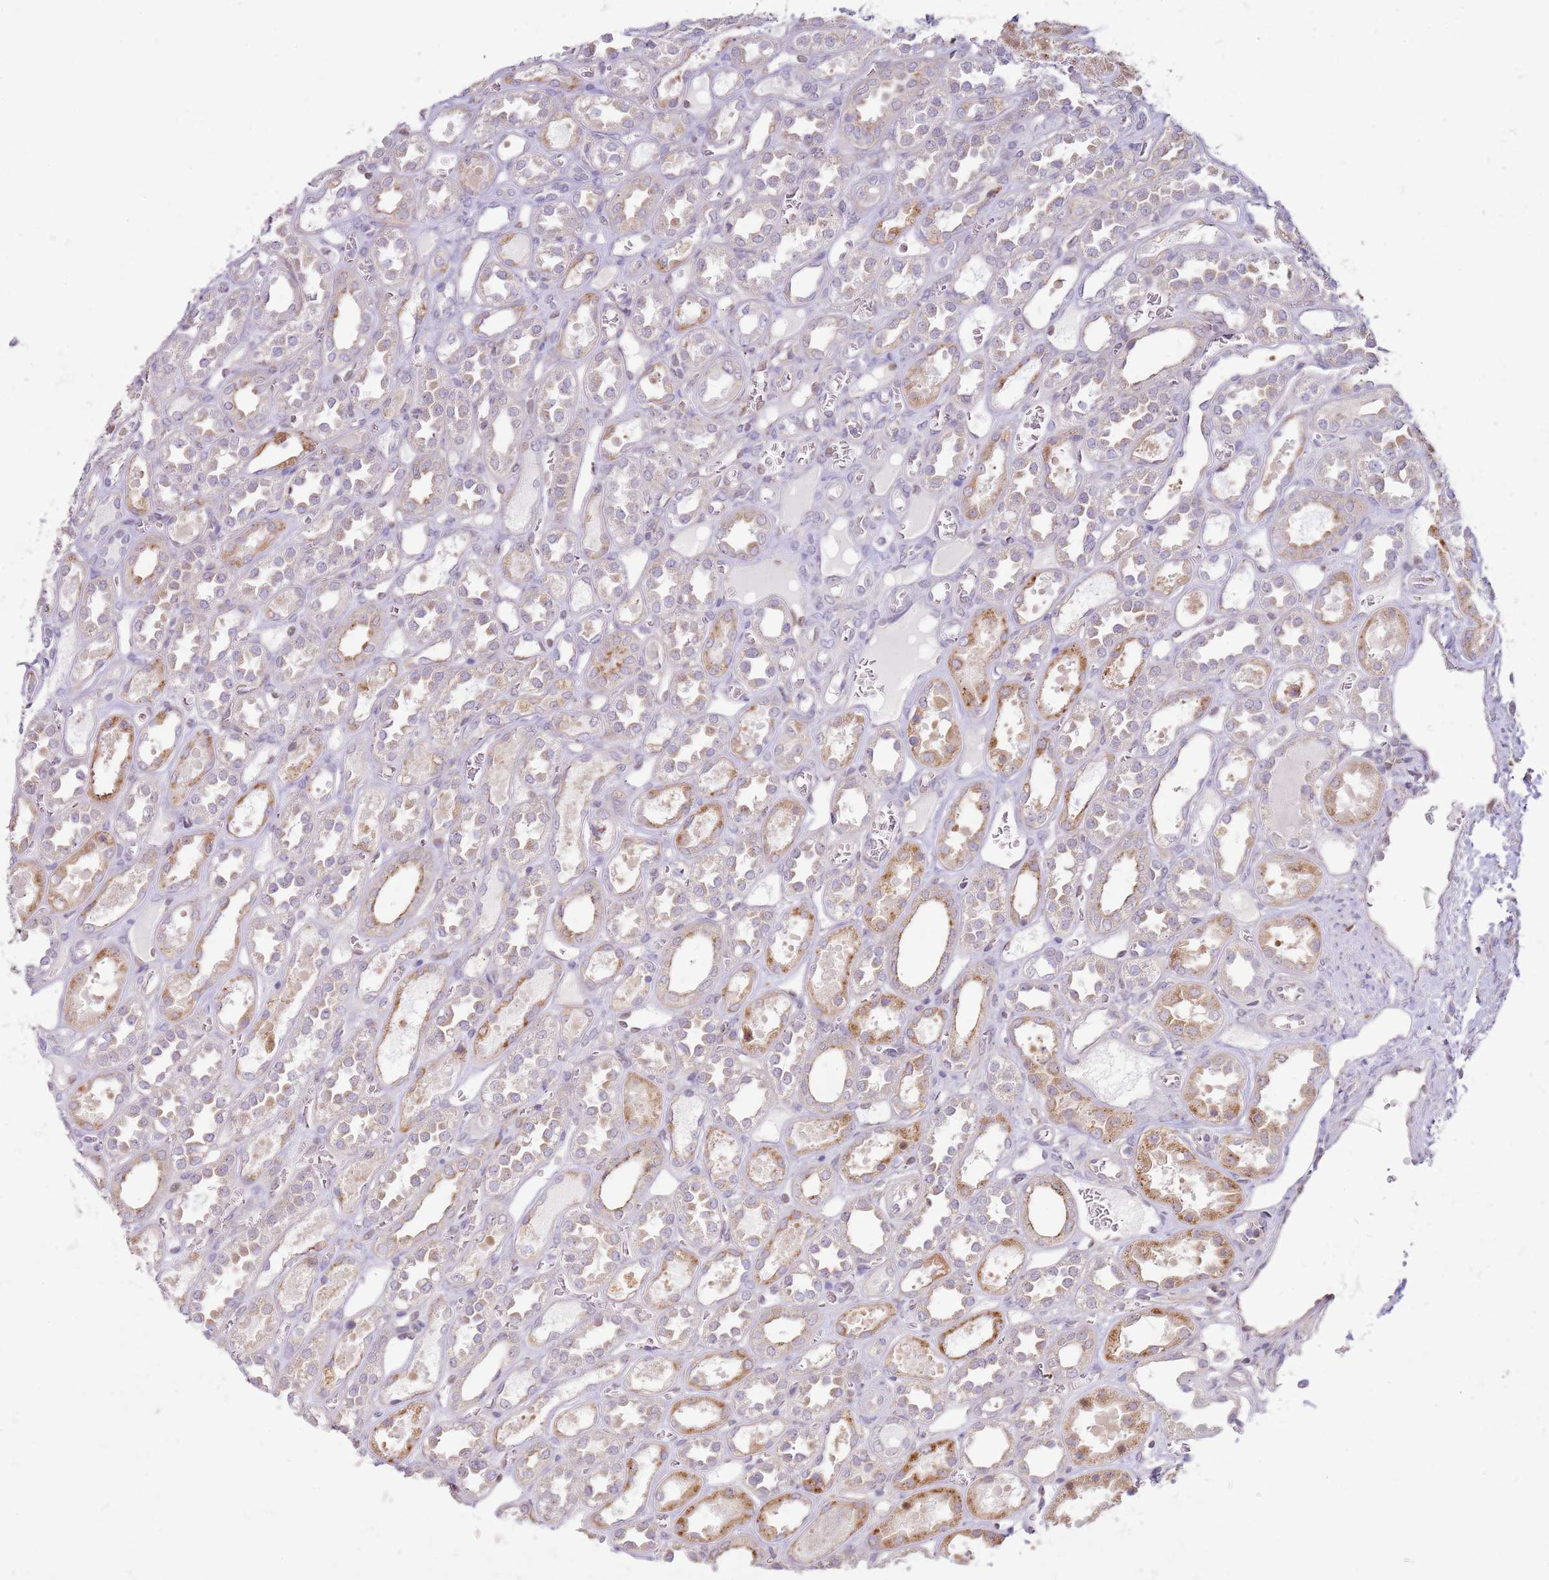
{"staining": {"intensity": "weak", "quantity": "<25%", "location": "cytoplasmic/membranous,nuclear"}, "tissue": "kidney", "cell_type": "Cells in glomeruli", "image_type": "normal", "snomed": [{"axis": "morphology", "description": "Normal tissue, NOS"}, {"axis": "topography", "description": "Kidney"}], "caption": "A histopathology image of human kidney is negative for staining in cells in glomeruli. Nuclei are stained in blue.", "gene": "GRAP", "patient": {"sex": "female", "age": 41}}